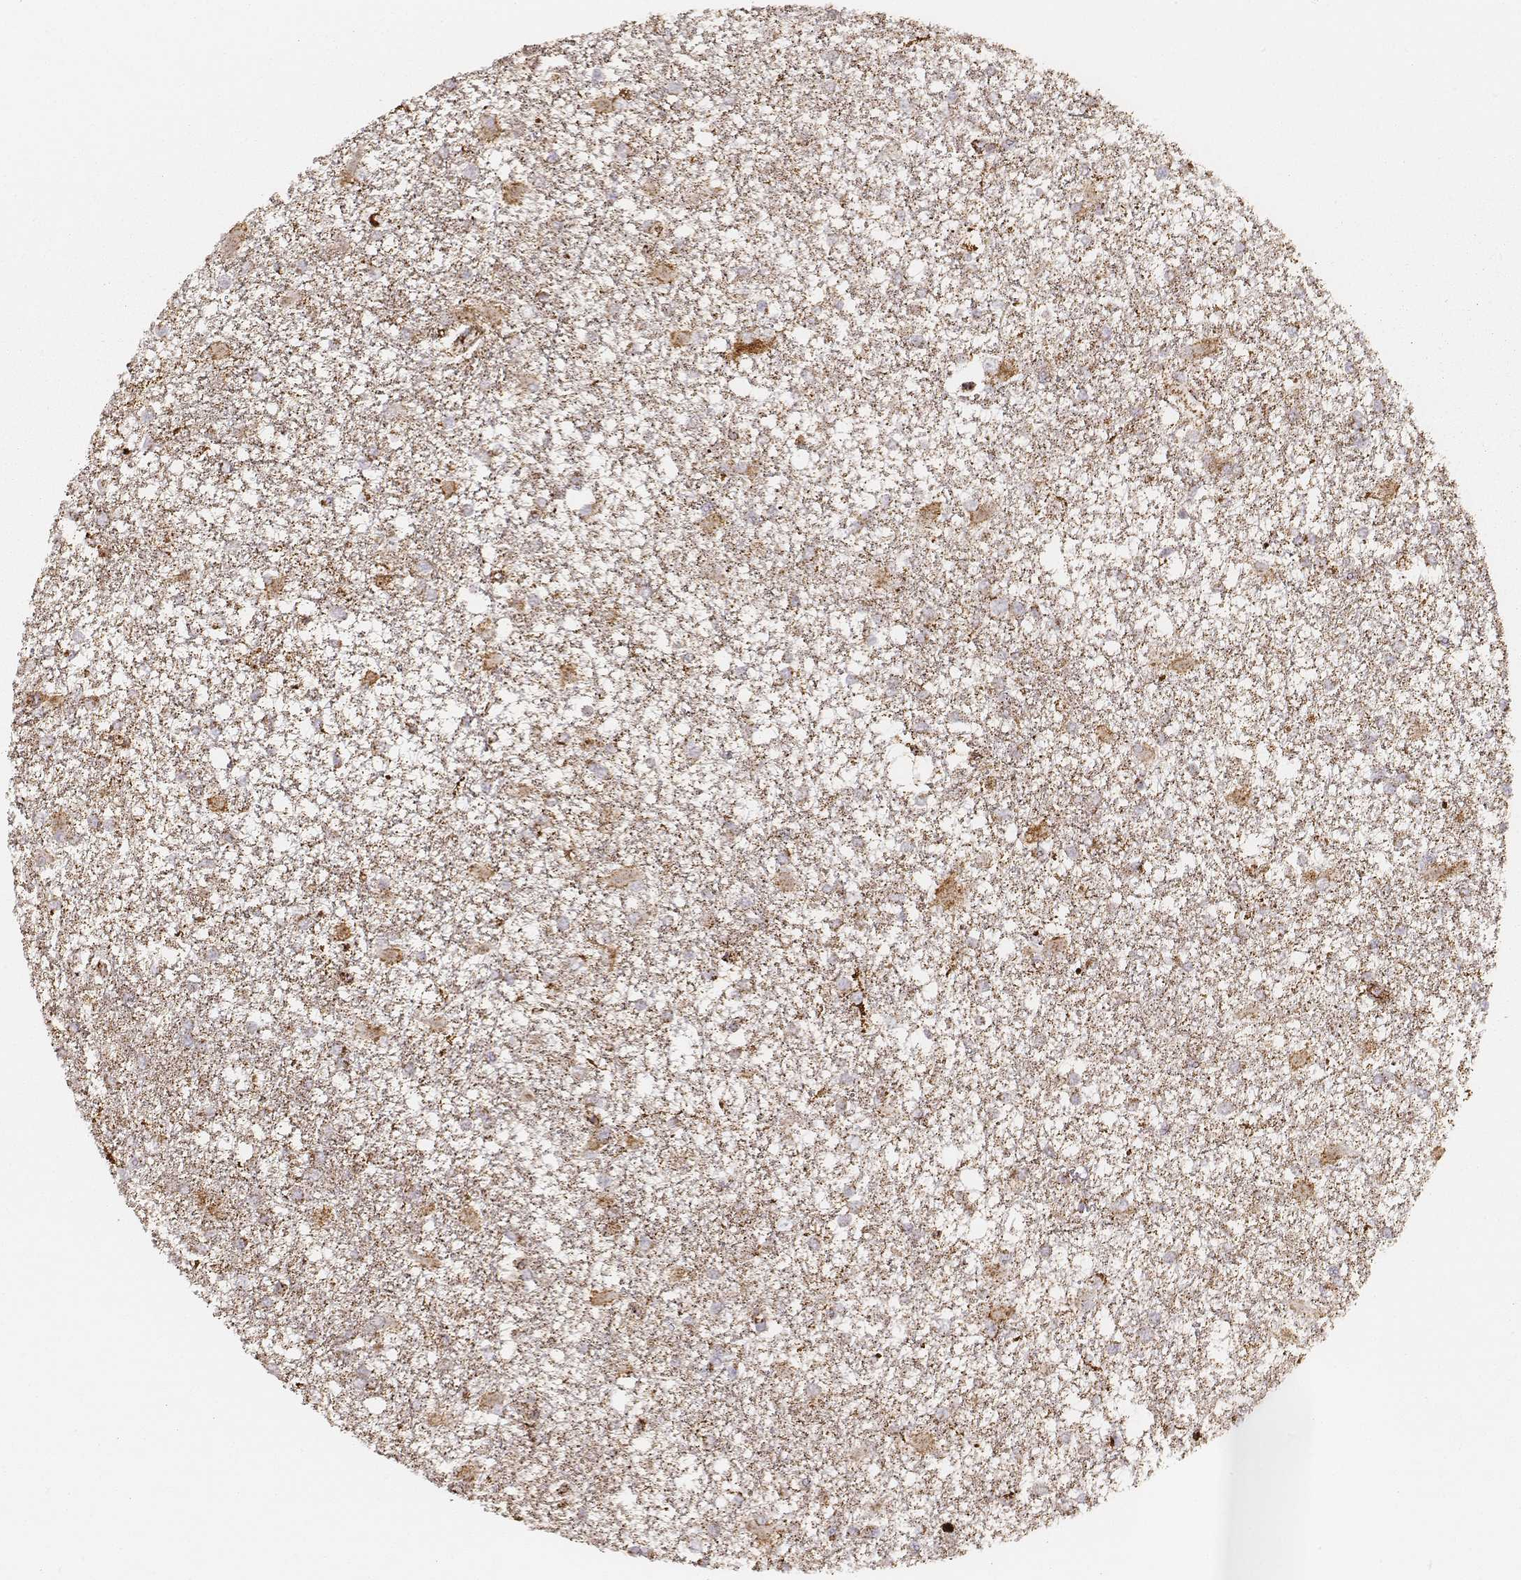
{"staining": {"intensity": "moderate", "quantity": ">75%", "location": "cytoplasmic/membranous"}, "tissue": "glioma", "cell_type": "Tumor cells", "image_type": "cancer", "snomed": [{"axis": "morphology", "description": "Glioma, malignant, High grade"}, {"axis": "topography", "description": "Cerebral cortex"}], "caption": "Immunohistochemical staining of glioma reveals moderate cytoplasmic/membranous protein positivity in approximately >75% of tumor cells.", "gene": "CS", "patient": {"sex": "male", "age": 79}}